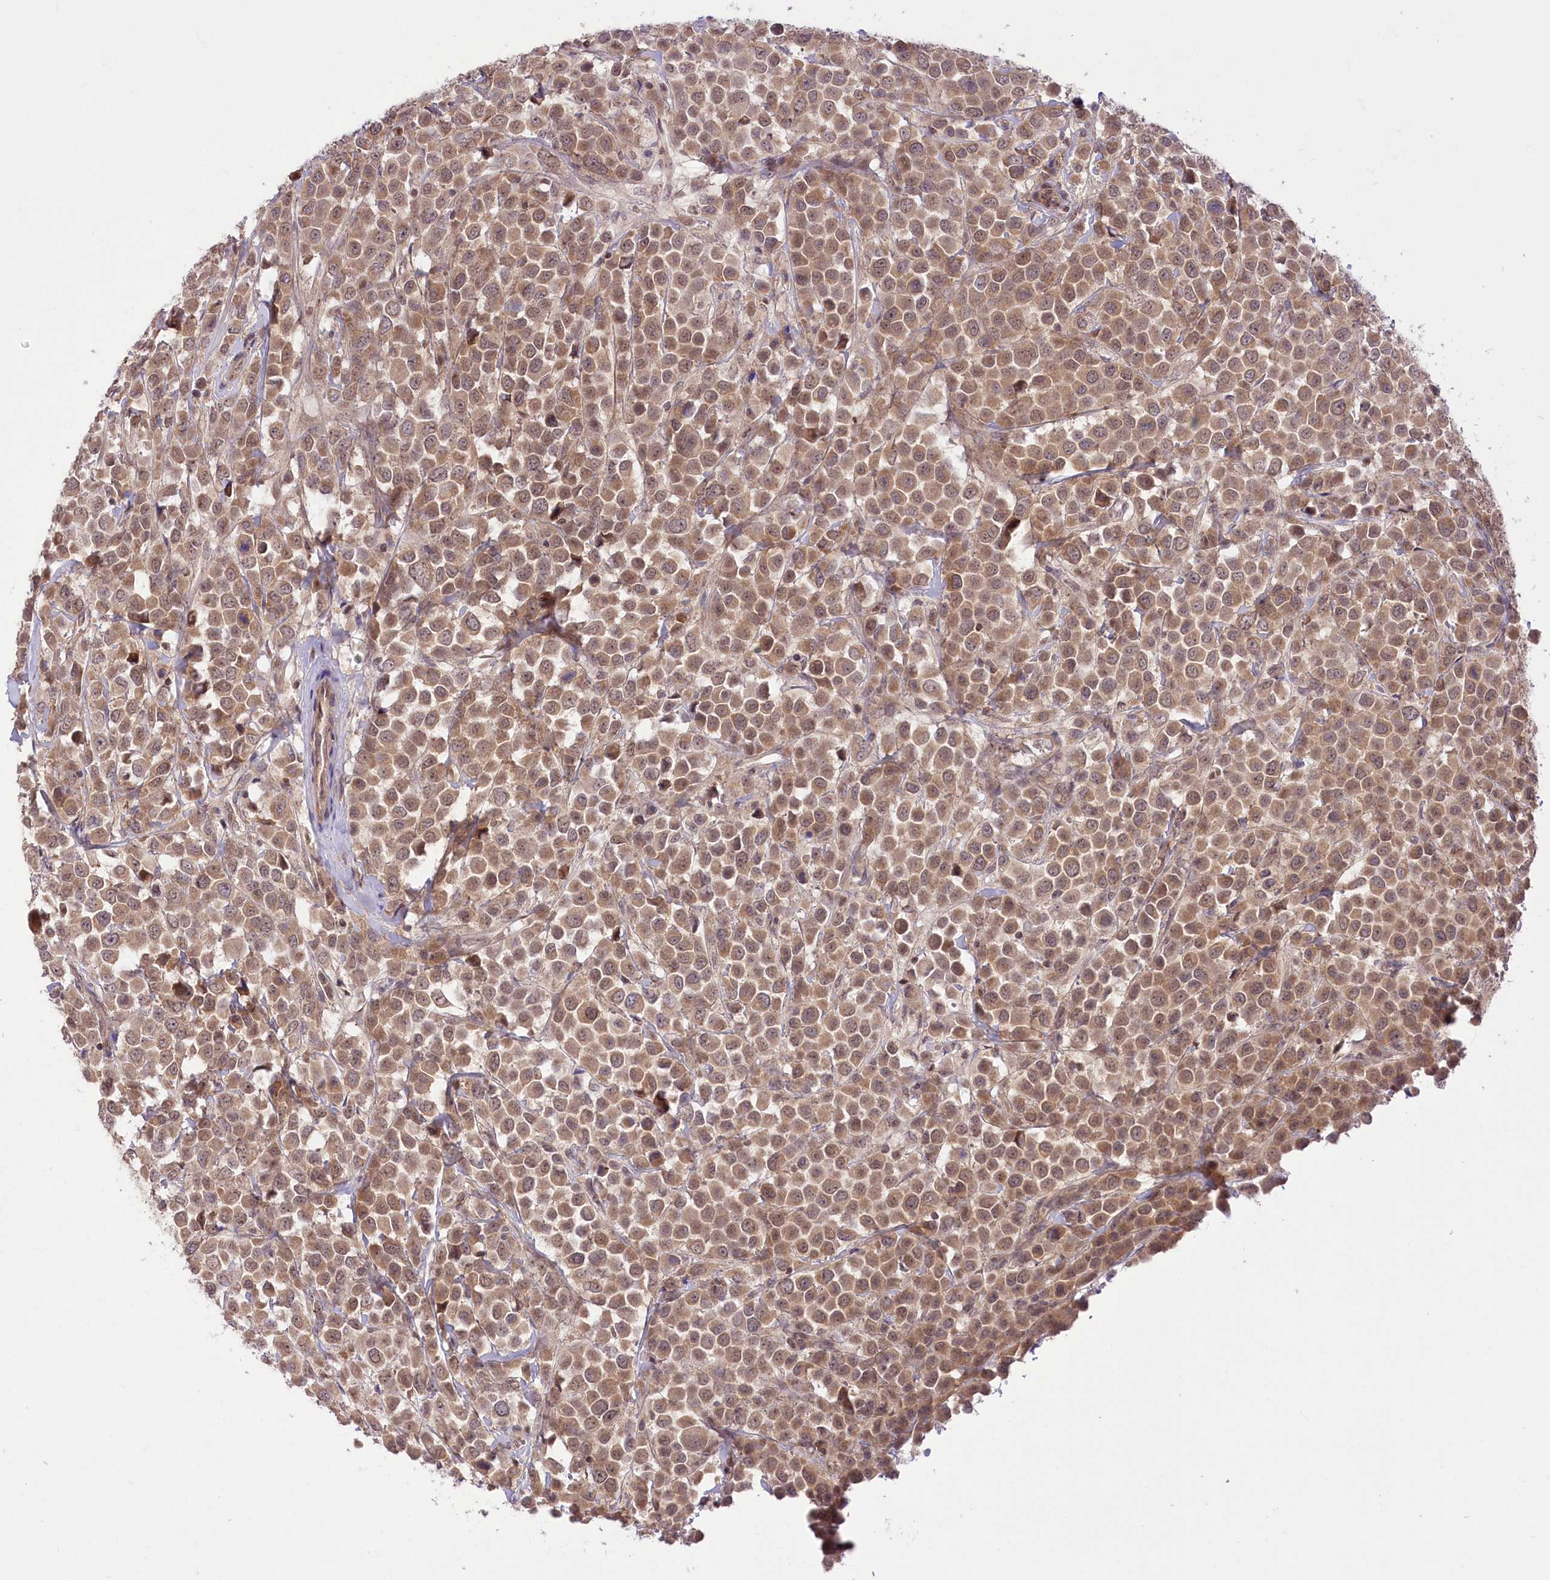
{"staining": {"intensity": "moderate", "quantity": ">75%", "location": "cytoplasmic/membranous,nuclear"}, "tissue": "breast cancer", "cell_type": "Tumor cells", "image_type": "cancer", "snomed": [{"axis": "morphology", "description": "Duct carcinoma"}, {"axis": "topography", "description": "Breast"}], "caption": "Protein staining of breast infiltrating ductal carcinoma tissue reveals moderate cytoplasmic/membranous and nuclear positivity in about >75% of tumor cells.", "gene": "ZMAT2", "patient": {"sex": "female", "age": 61}}